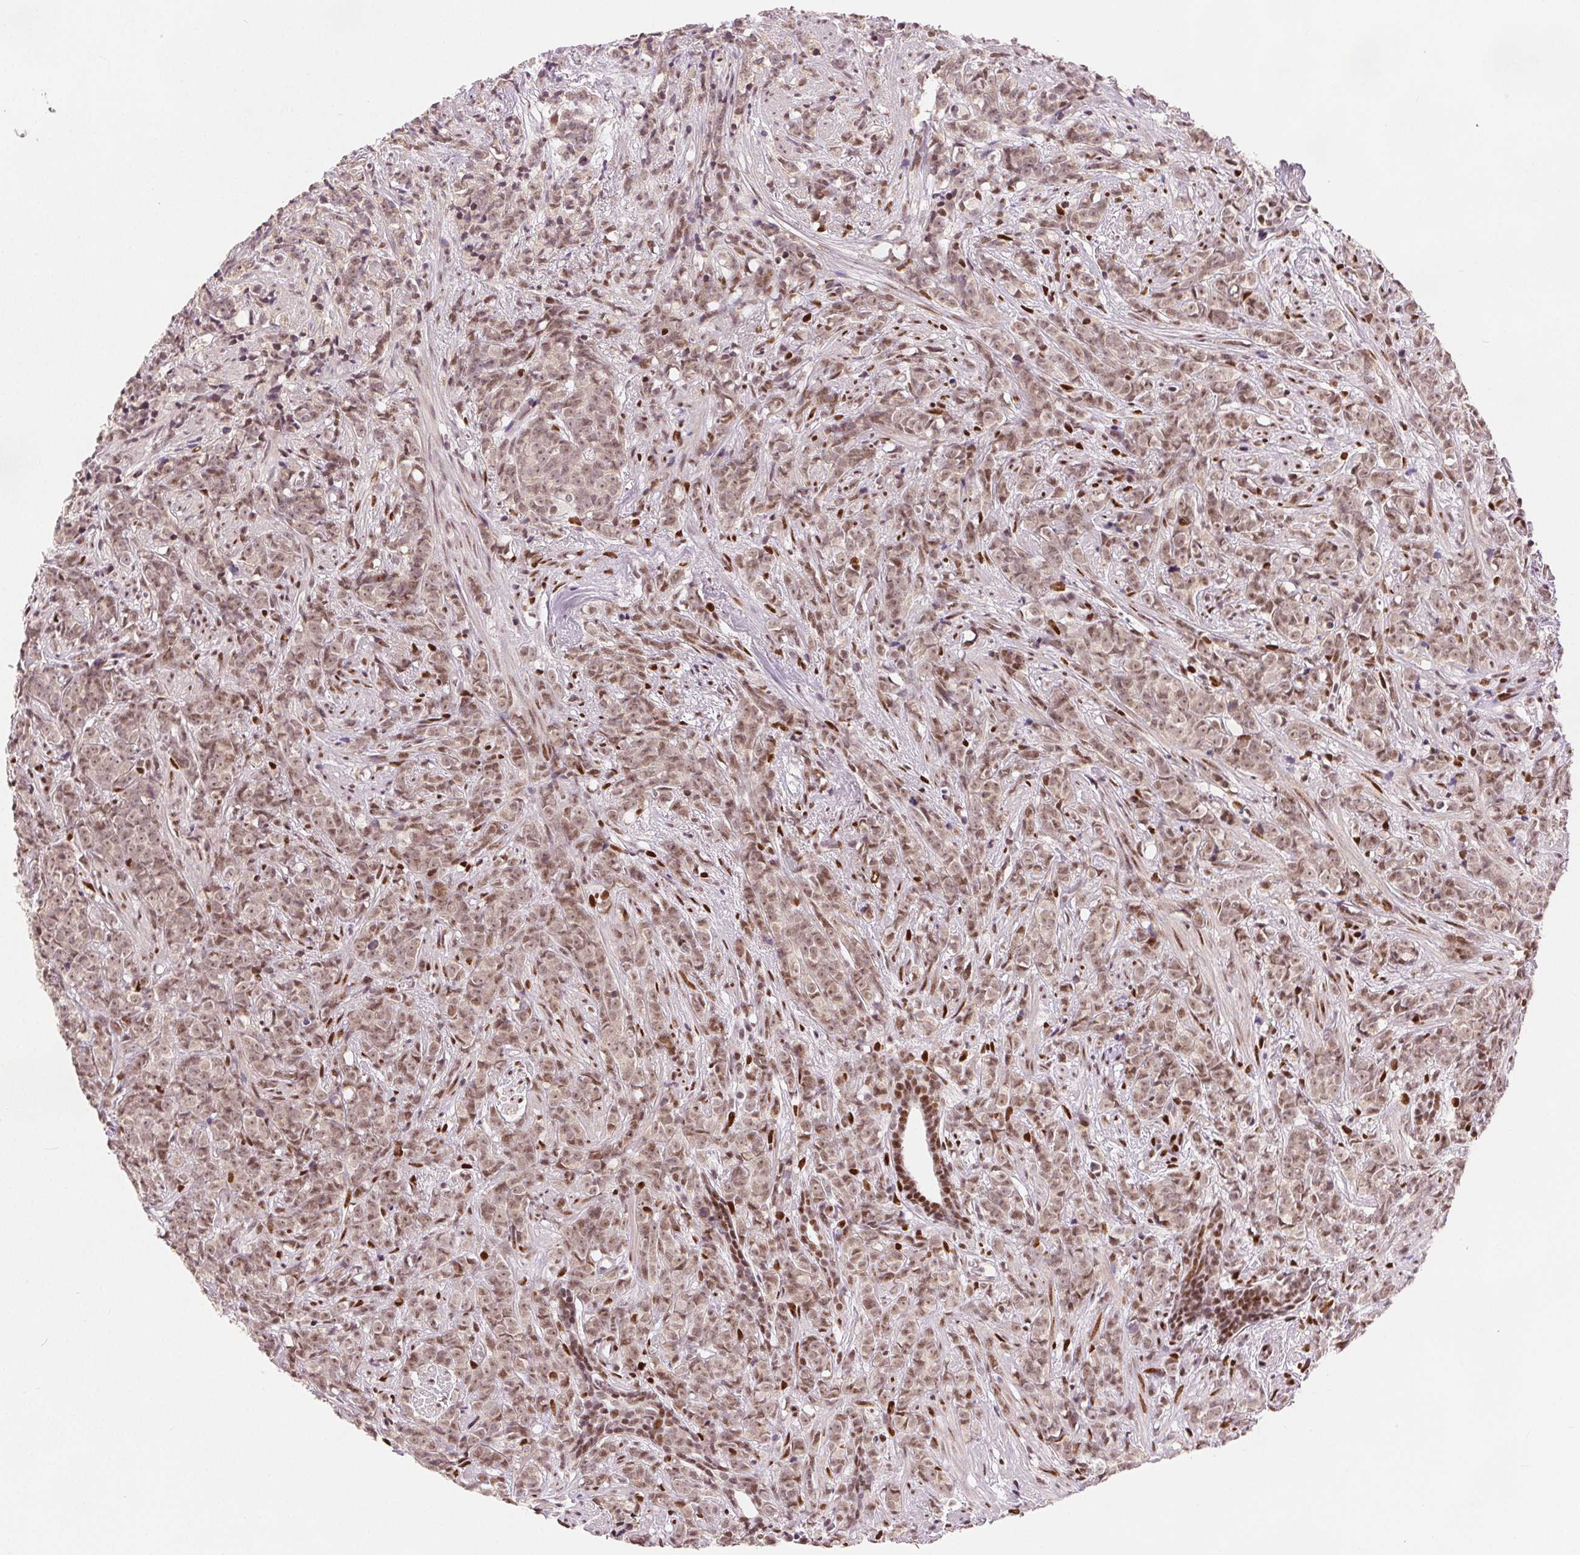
{"staining": {"intensity": "weak", "quantity": ">75%", "location": "nuclear"}, "tissue": "prostate cancer", "cell_type": "Tumor cells", "image_type": "cancer", "snomed": [{"axis": "morphology", "description": "Adenocarcinoma, High grade"}, {"axis": "topography", "description": "Prostate"}], "caption": "Prostate cancer (adenocarcinoma (high-grade)) stained with a protein marker exhibits weak staining in tumor cells.", "gene": "ZNF703", "patient": {"sex": "male", "age": 81}}